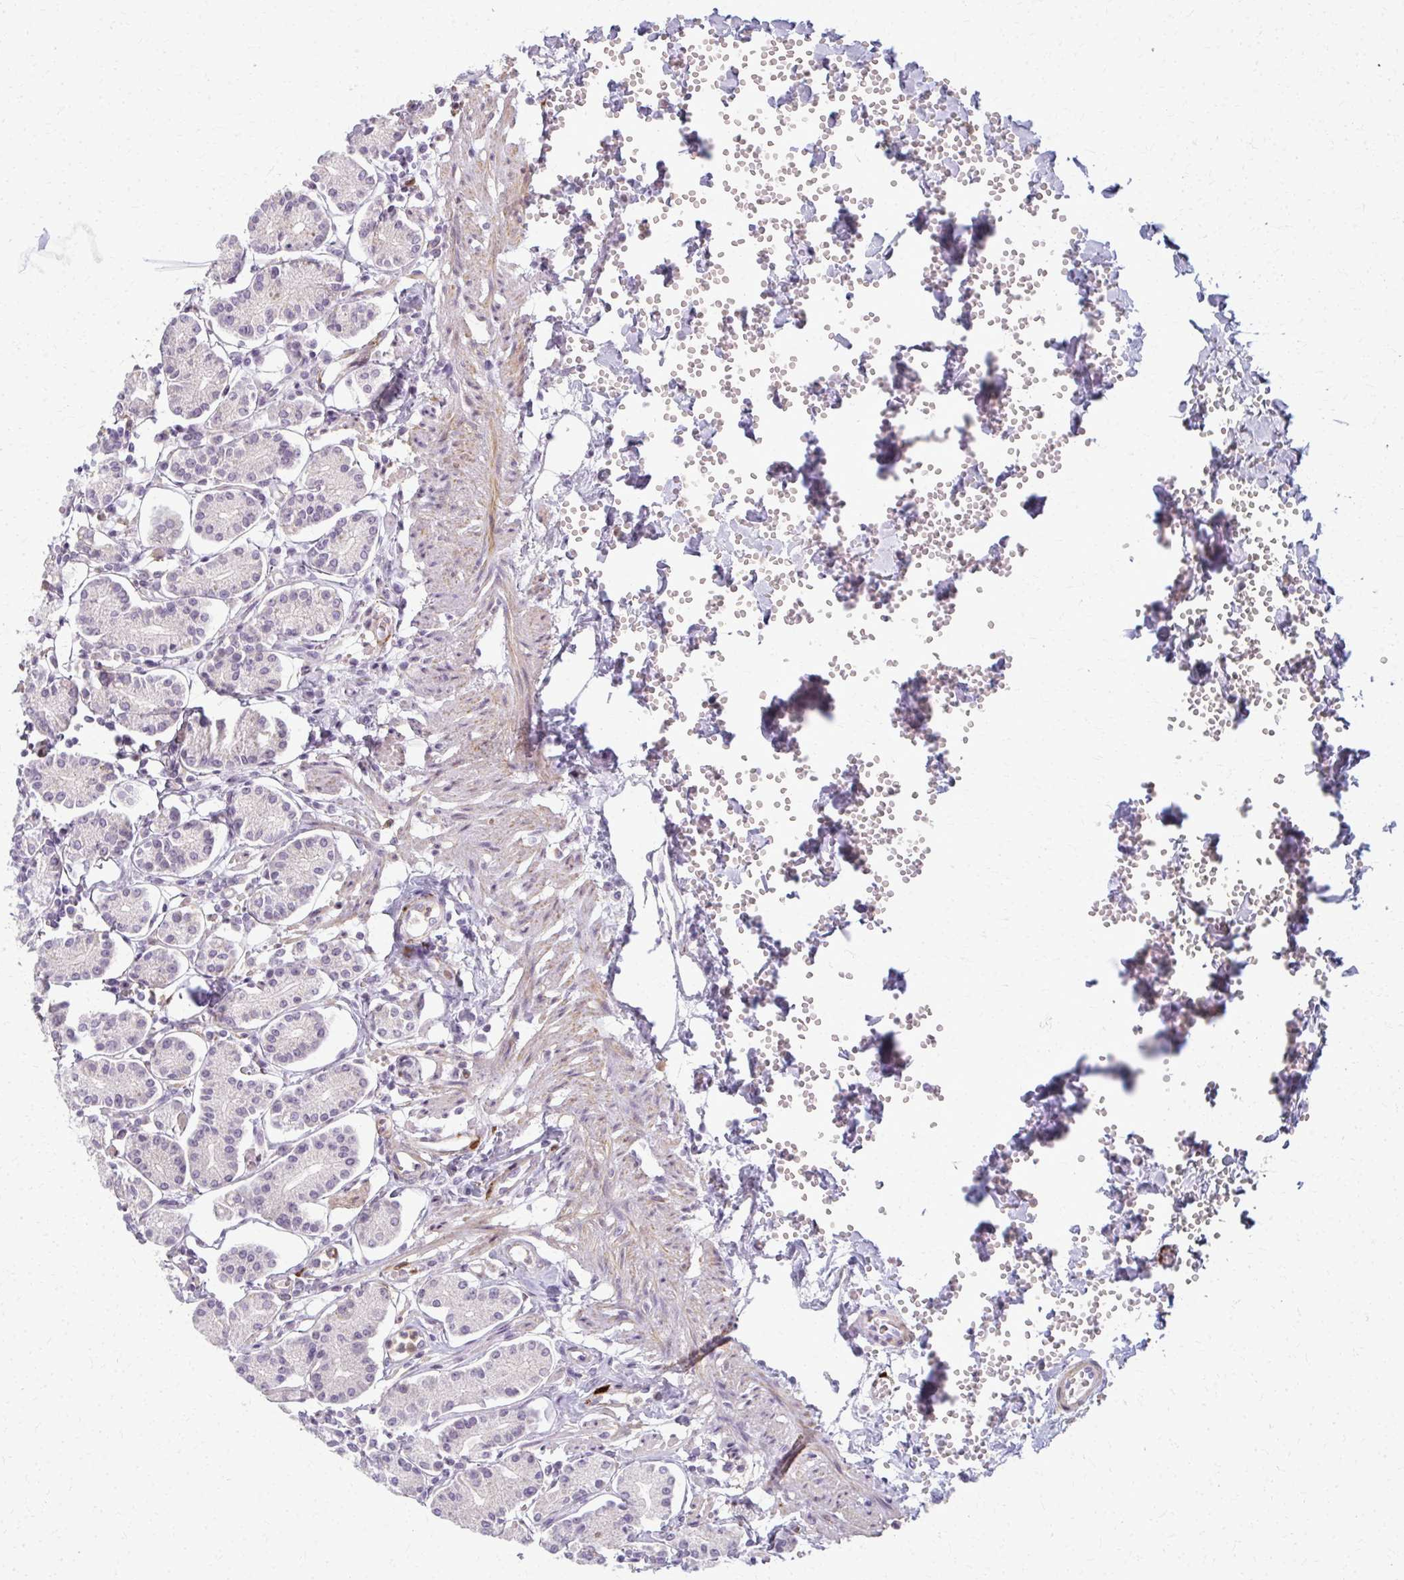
{"staining": {"intensity": "moderate", "quantity": "<25%", "location": "cytoplasmic/membranous"}, "tissue": "stomach", "cell_type": "Glandular cells", "image_type": "normal", "snomed": [{"axis": "morphology", "description": "Normal tissue, NOS"}, {"axis": "topography", "description": "Stomach"}], "caption": "The image exhibits a brown stain indicating the presence of a protein in the cytoplasmic/membranous of glandular cells in stomach. (IHC, brightfield microscopy, high magnification).", "gene": "CA3", "patient": {"sex": "female", "age": 62}}